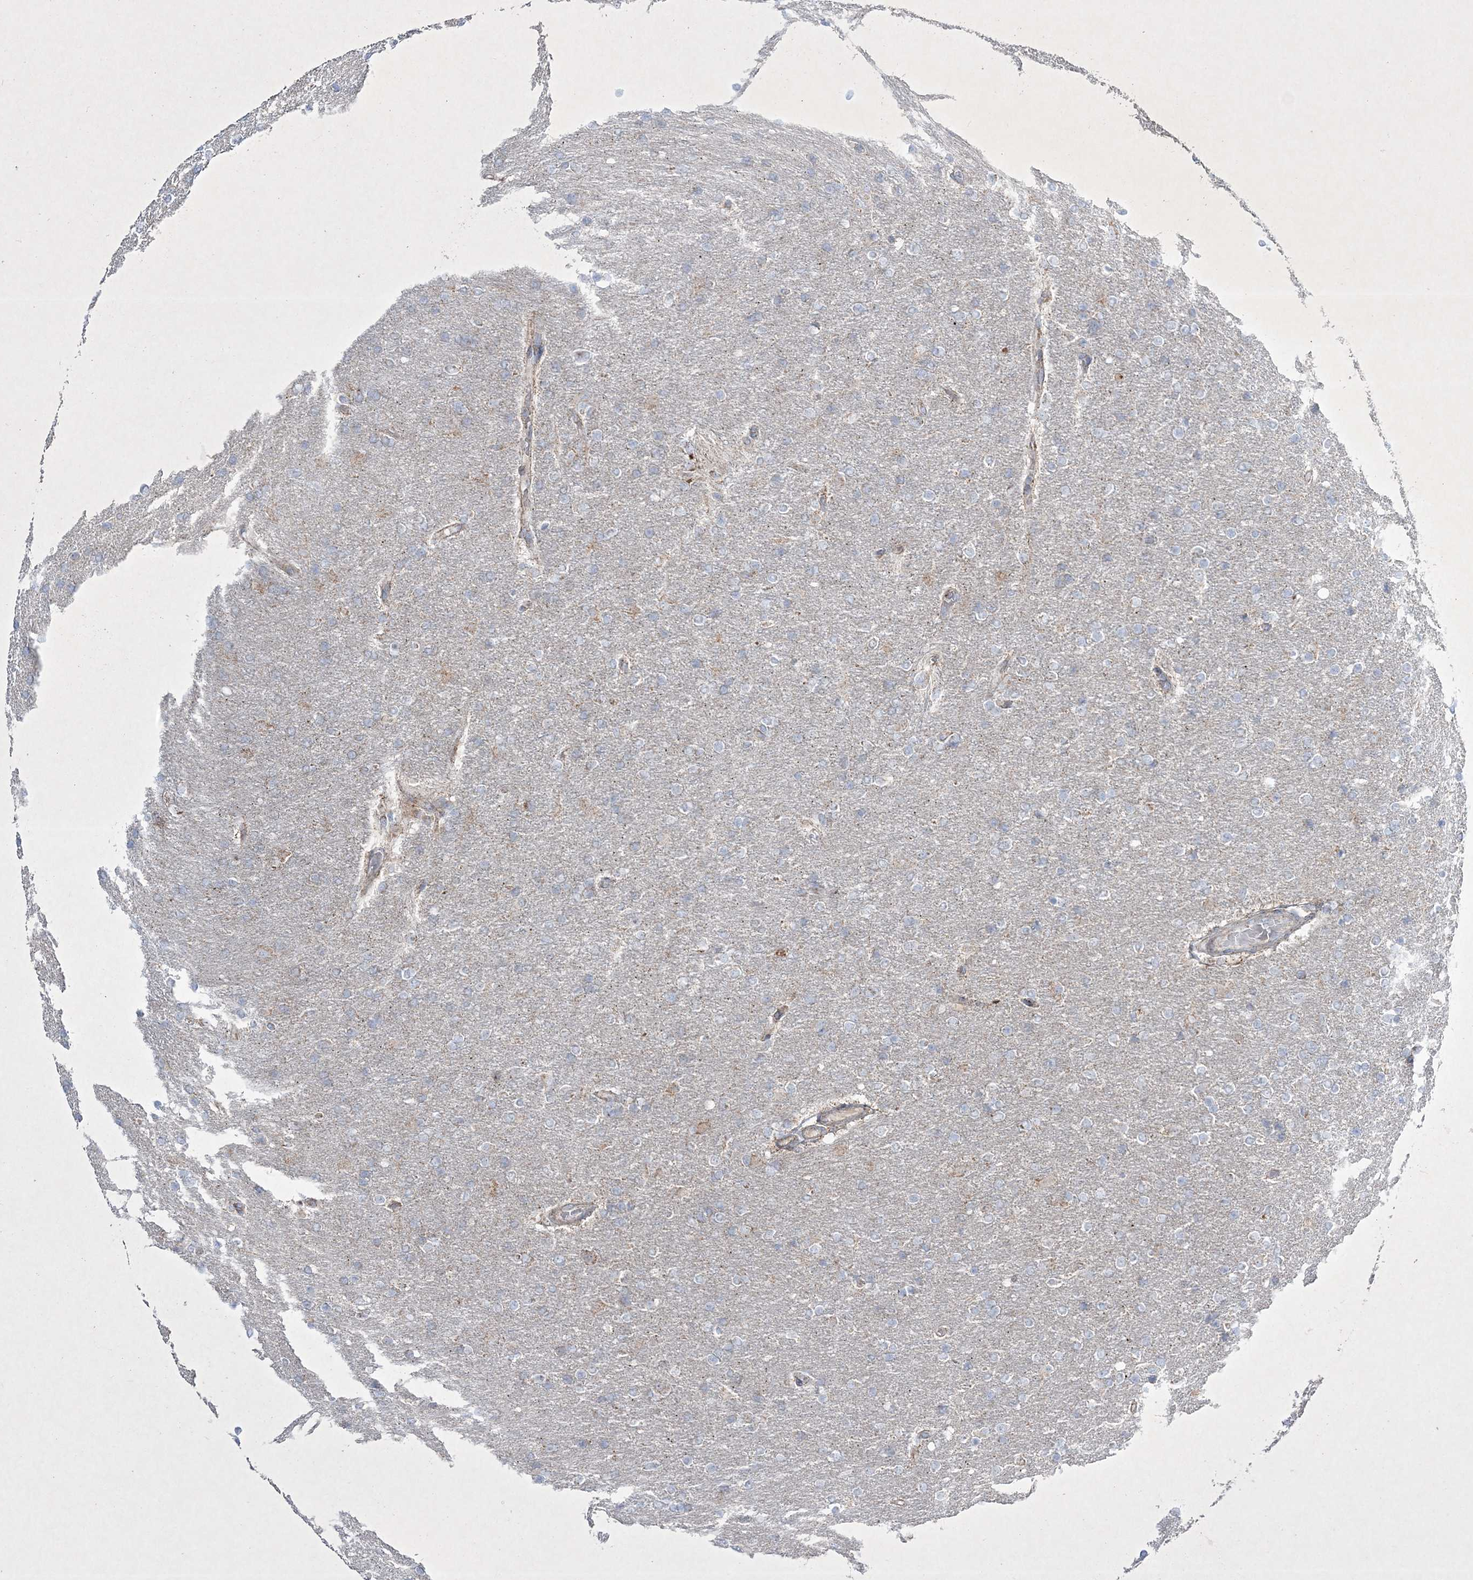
{"staining": {"intensity": "negative", "quantity": "none", "location": "none"}, "tissue": "glioma", "cell_type": "Tumor cells", "image_type": "cancer", "snomed": [{"axis": "morphology", "description": "Glioma, malignant, High grade"}, {"axis": "topography", "description": "Cerebral cortex"}], "caption": "Malignant high-grade glioma stained for a protein using immunohistochemistry displays no staining tumor cells.", "gene": "RICTOR", "patient": {"sex": "female", "age": 36}}